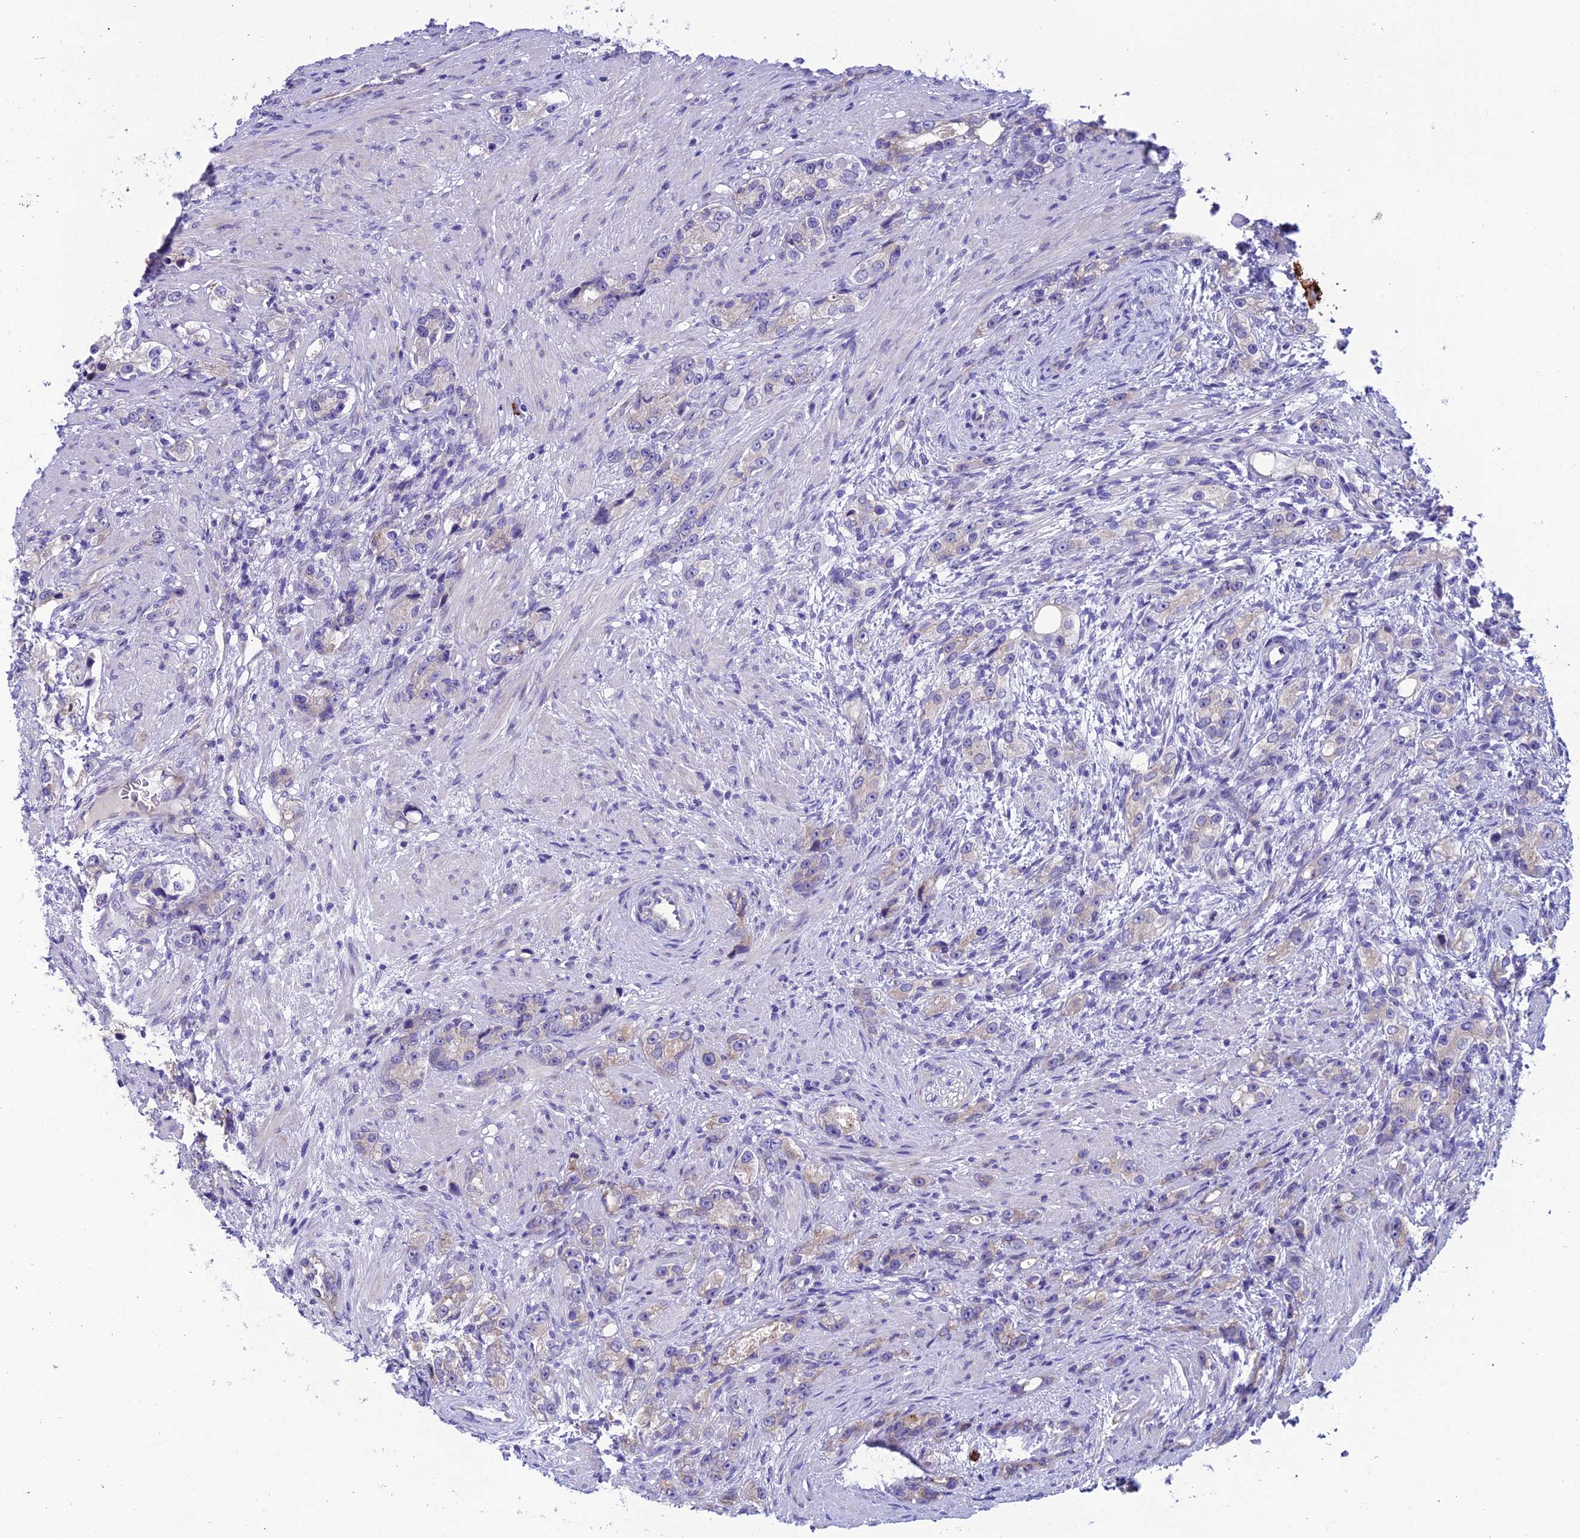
{"staining": {"intensity": "moderate", "quantity": "<25%", "location": "cytoplasmic/membranous"}, "tissue": "prostate cancer", "cell_type": "Tumor cells", "image_type": "cancer", "snomed": [{"axis": "morphology", "description": "Adenocarcinoma, High grade"}, {"axis": "topography", "description": "Prostate"}], "caption": "Protein staining of prostate cancer (adenocarcinoma (high-grade)) tissue displays moderate cytoplasmic/membranous expression in approximately <25% of tumor cells.", "gene": "MACIR", "patient": {"sex": "male", "age": 63}}